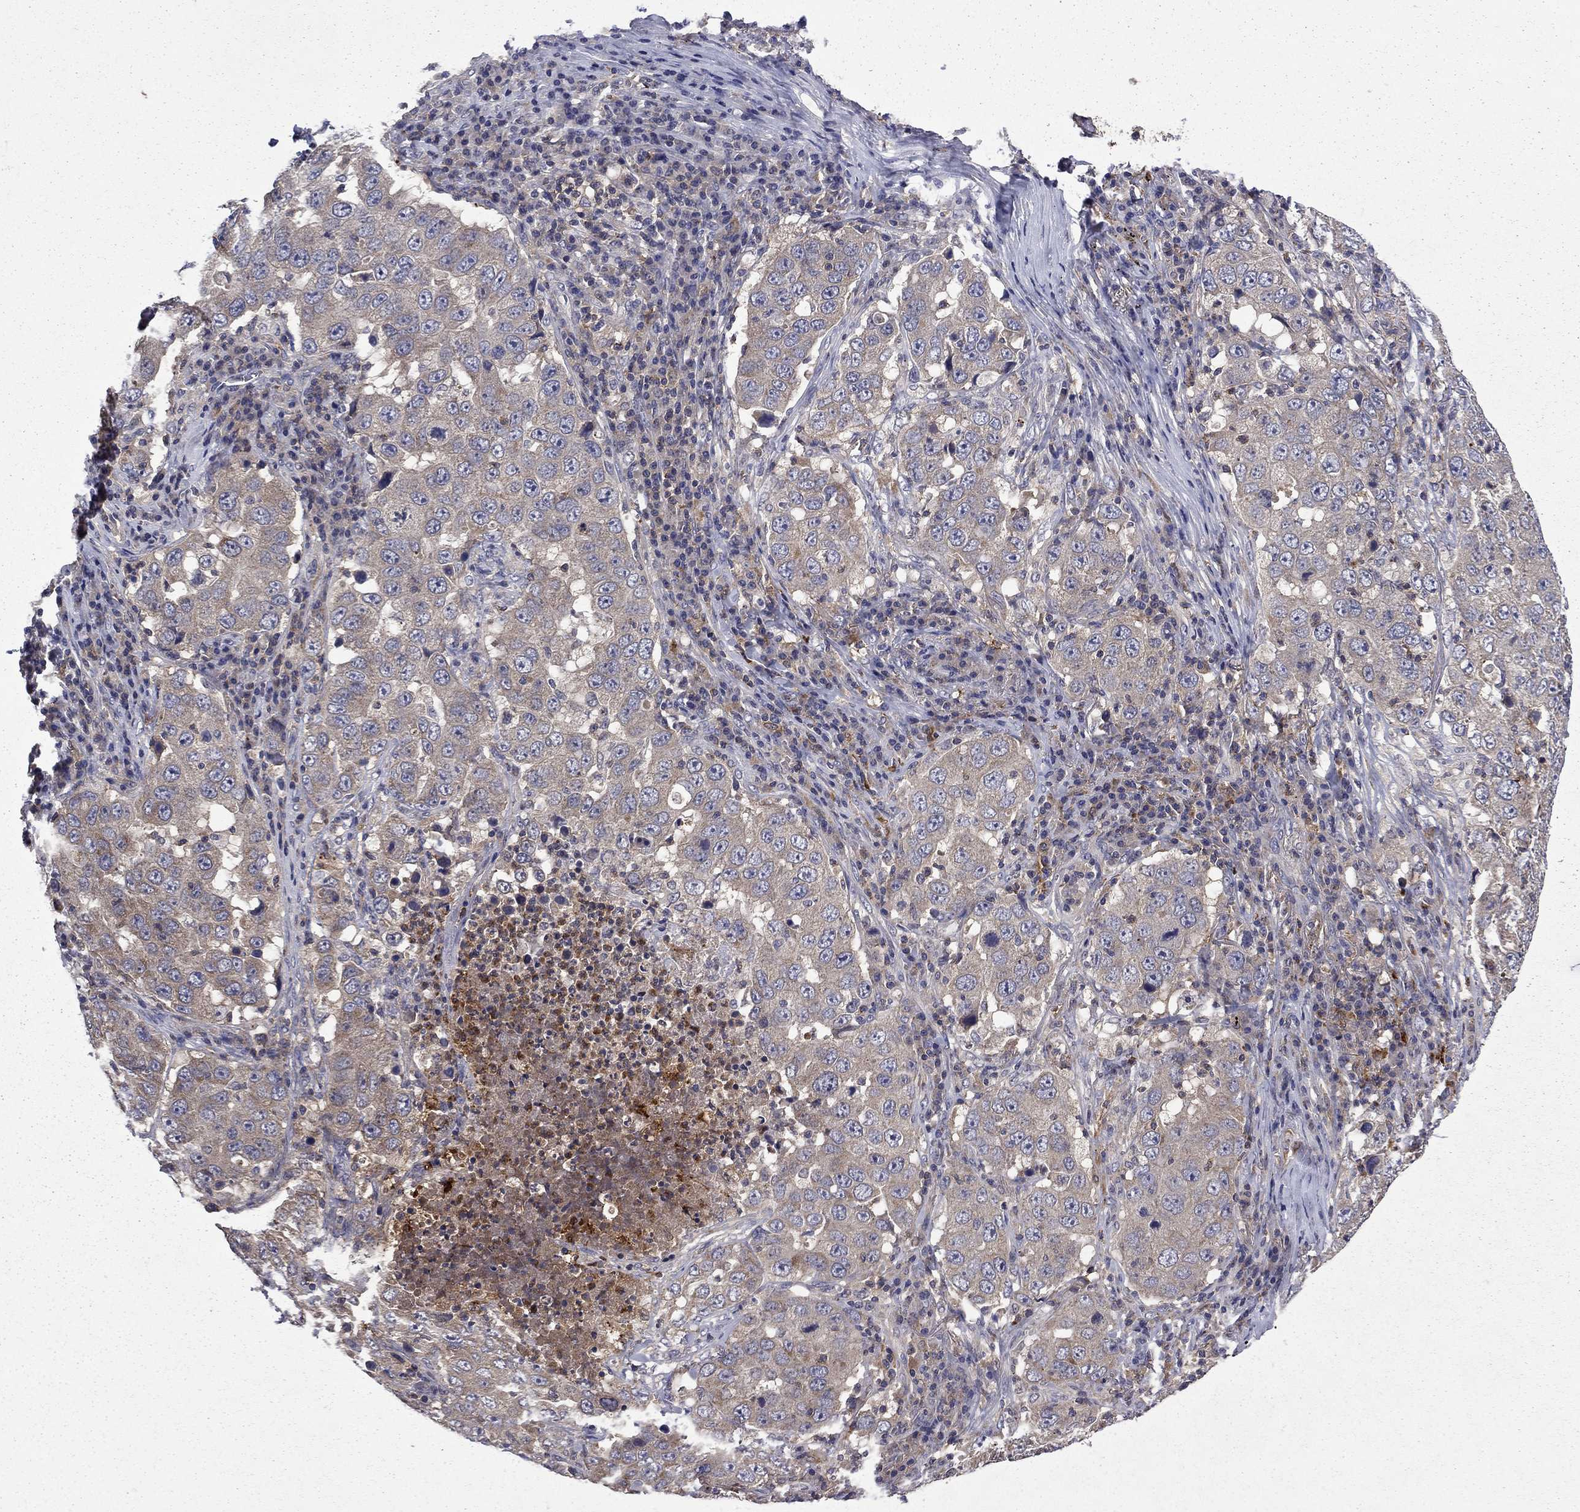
{"staining": {"intensity": "negative", "quantity": "none", "location": "none"}, "tissue": "lung cancer", "cell_type": "Tumor cells", "image_type": "cancer", "snomed": [{"axis": "morphology", "description": "Adenocarcinoma, NOS"}, {"axis": "topography", "description": "Lung"}], "caption": "Micrograph shows no protein staining in tumor cells of adenocarcinoma (lung) tissue. (Brightfield microscopy of DAB (3,3'-diaminobenzidine) immunohistochemistry at high magnification).", "gene": "CEACAM7", "patient": {"sex": "male", "age": 73}}